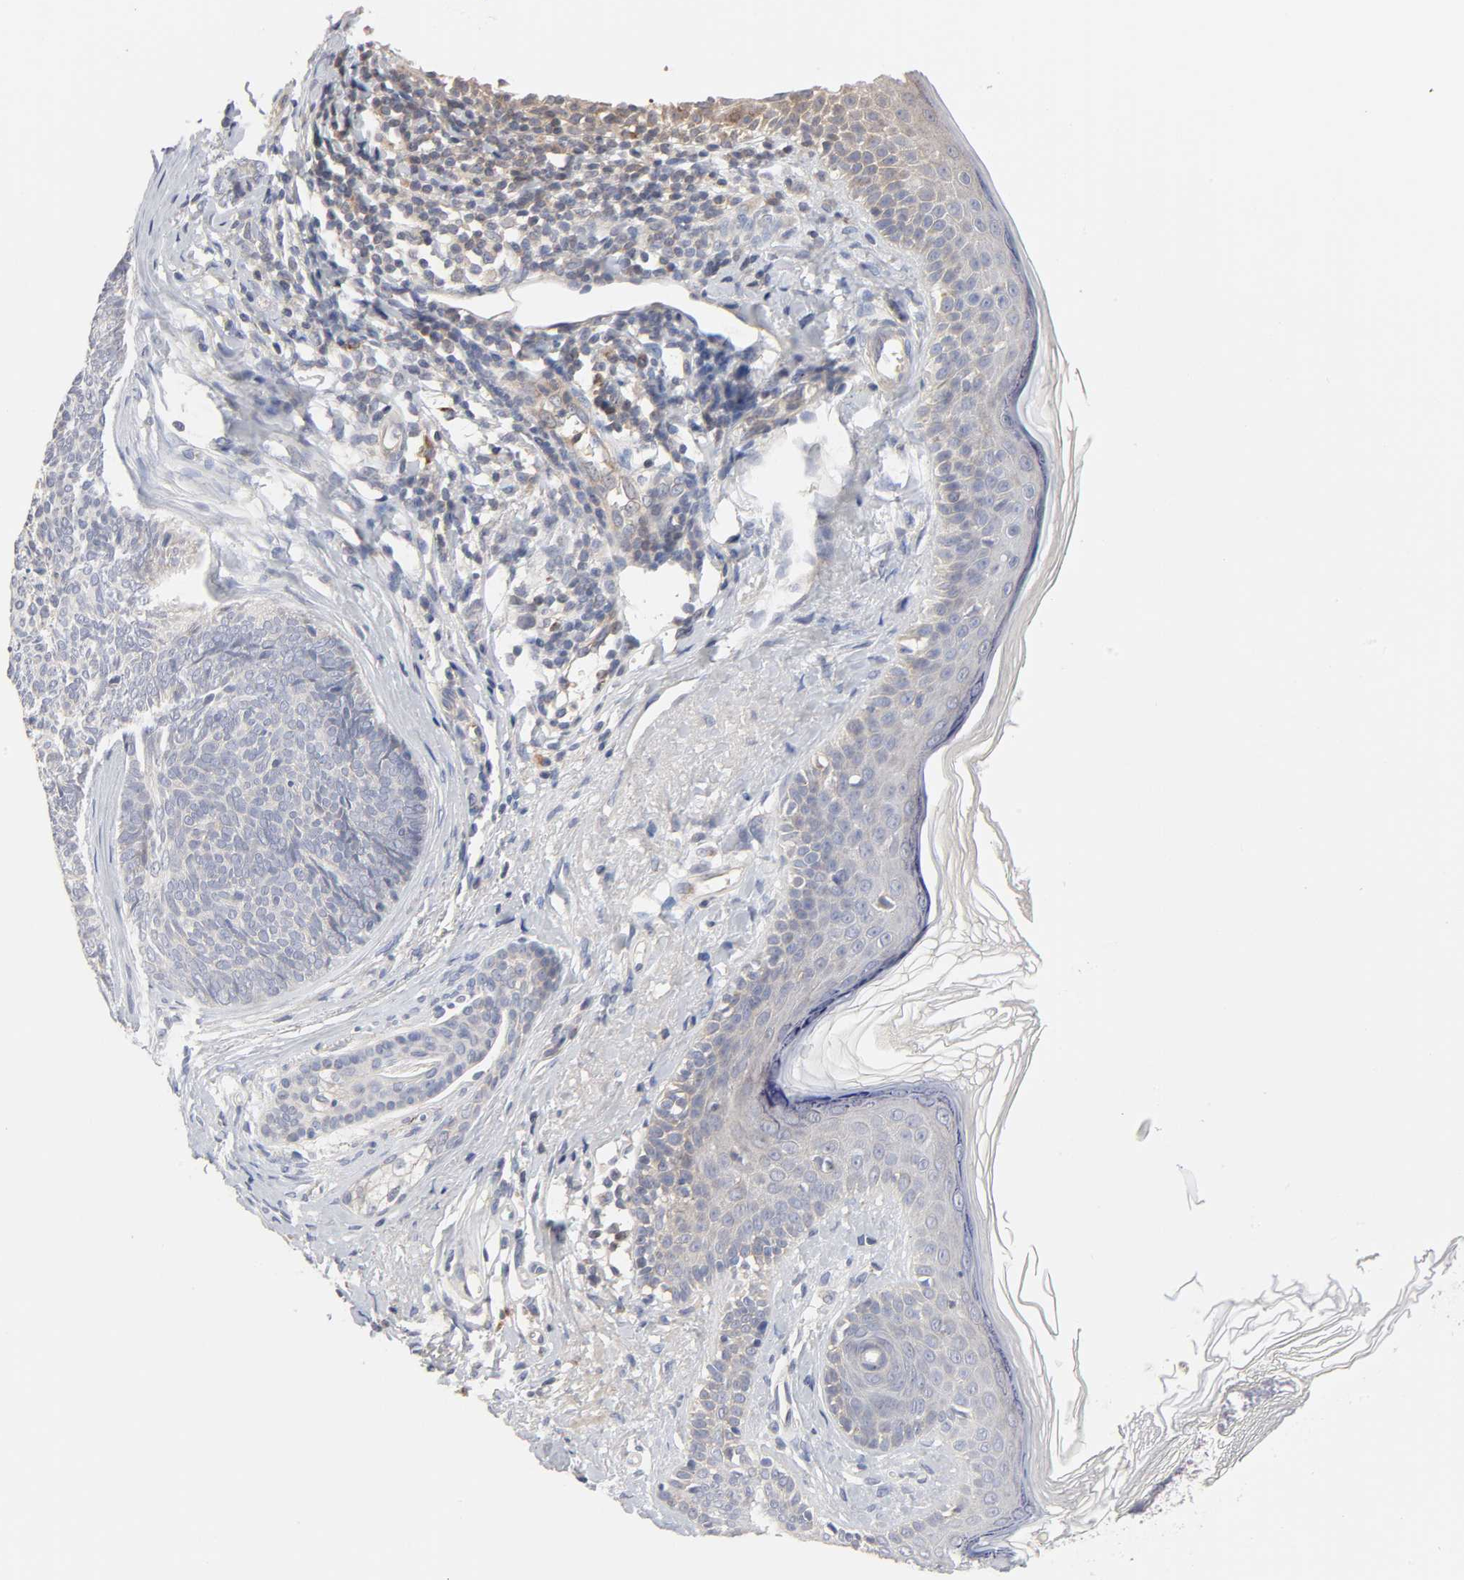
{"staining": {"intensity": "weak", "quantity": "<25%", "location": "cytoplasmic/membranous"}, "tissue": "skin cancer", "cell_type": "Tumor cells", "image_type": "cancer", "snomed": [{"axis": "morphology", "description": "Normal tissue, NOS"}, {"axis": "morphology", "description": "Basal cell carcinoma"}, {"axis": "topography", "description": "Skin"}], "caption": "This is an immunohistochemistry (IHC) micrograph of basal cell carcinoma (skin). There is no positivity in tumor cells.", "gene": "IL4R", "patient": {"sex": "female", "age": 69}}